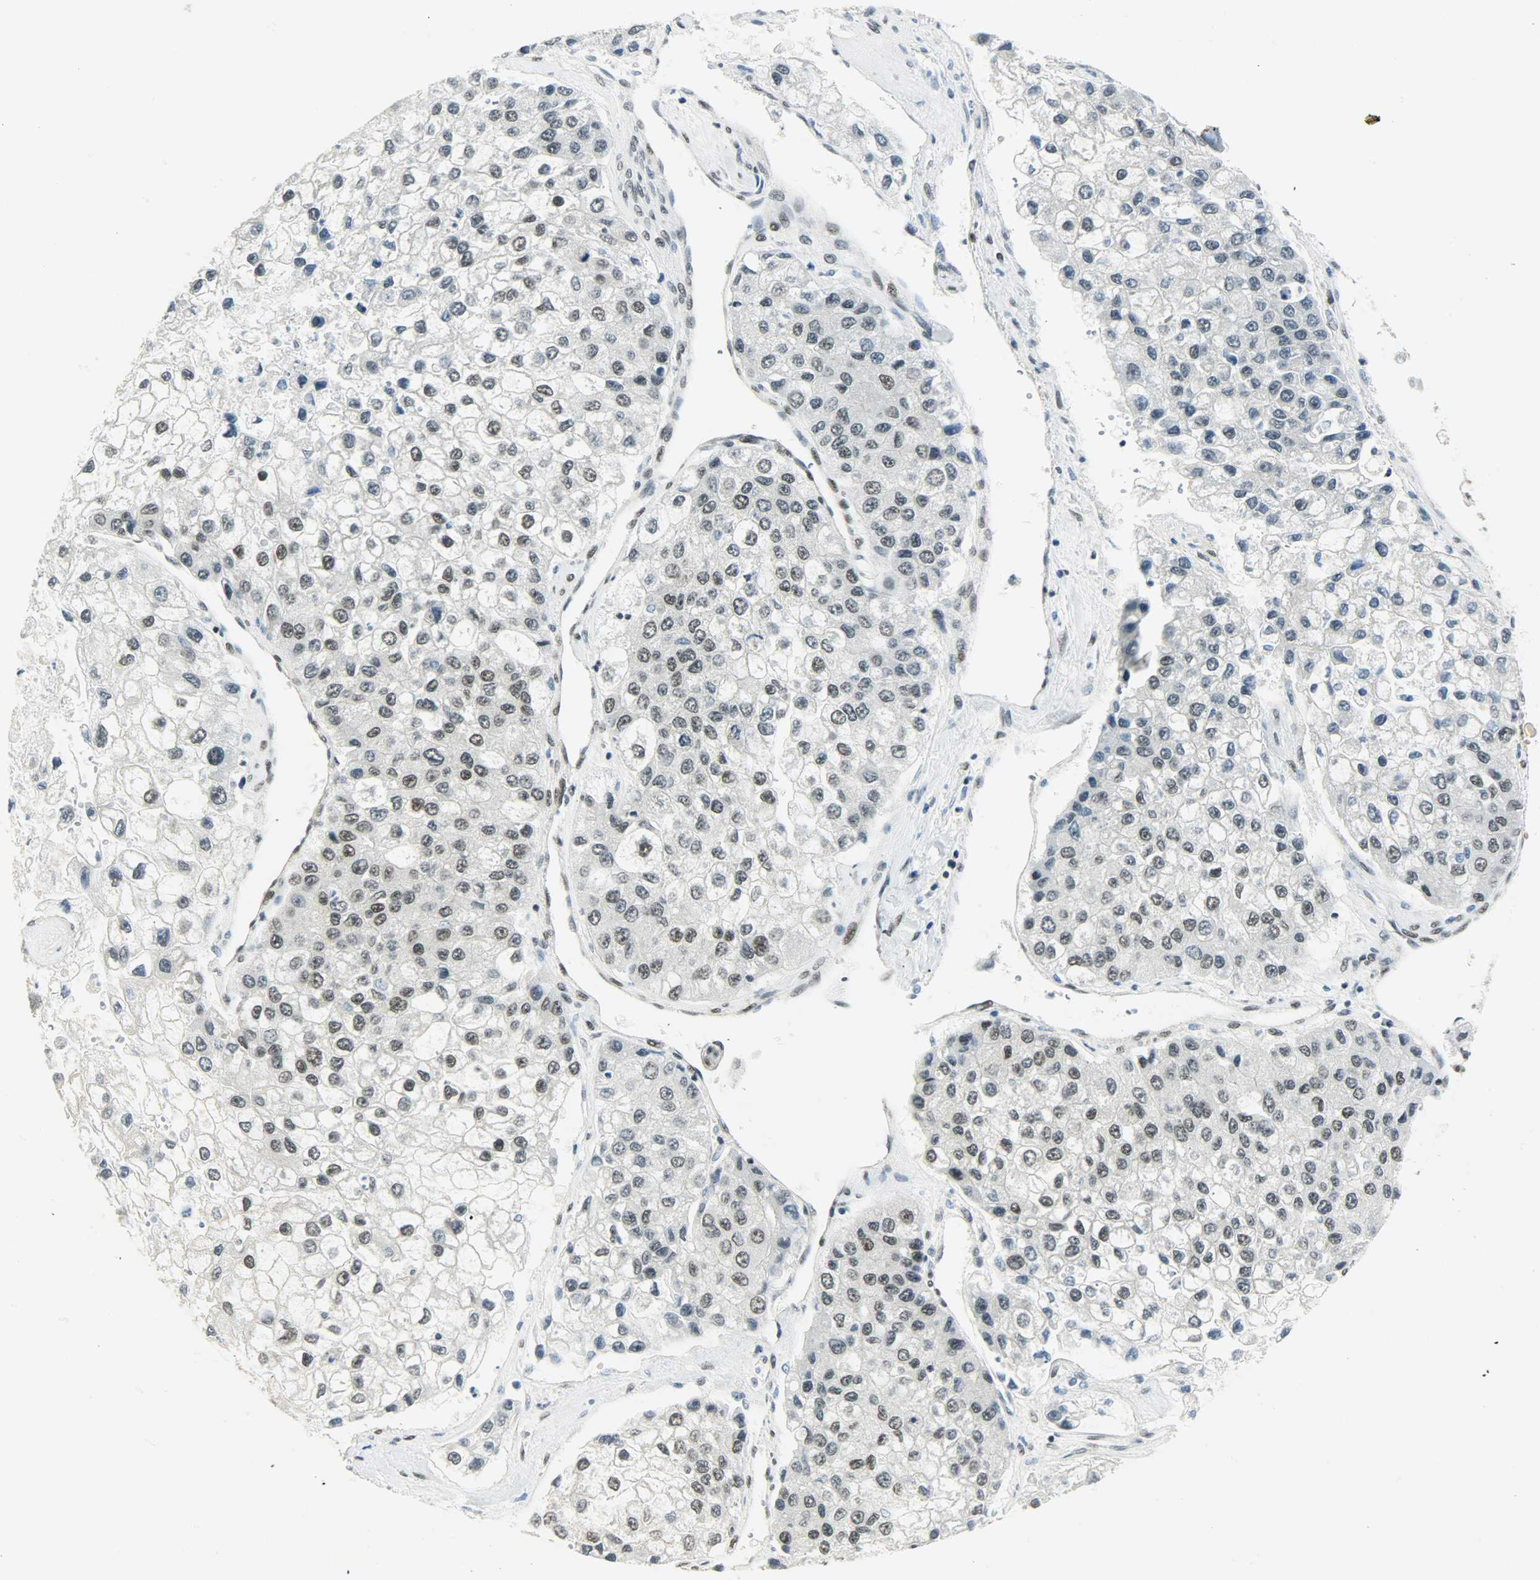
{"staining": {"intensity": "weak", "quantity": "<25%", "location": "nuclear"}, "tissue": "liver cancer", "cell_type": "Tumor cells", "image_type": "cancer", "snomed": [{"axis": "morphology", "description": "Carcinoma, Hepatocellular, NOS"}, {"axis": "topography", "description": "Liver"}], "caption": "Immunohistochemistry (IHC) histopathology image of neoplastic tissue: human liver cancer (hepatocellular carcinoma) stained with DAB (3,3'-diaminobenzidine) shows no significant protein staining in tumor cells.", "gene": "SUGP1", "patient": {"sex": "female", "age": 66}}